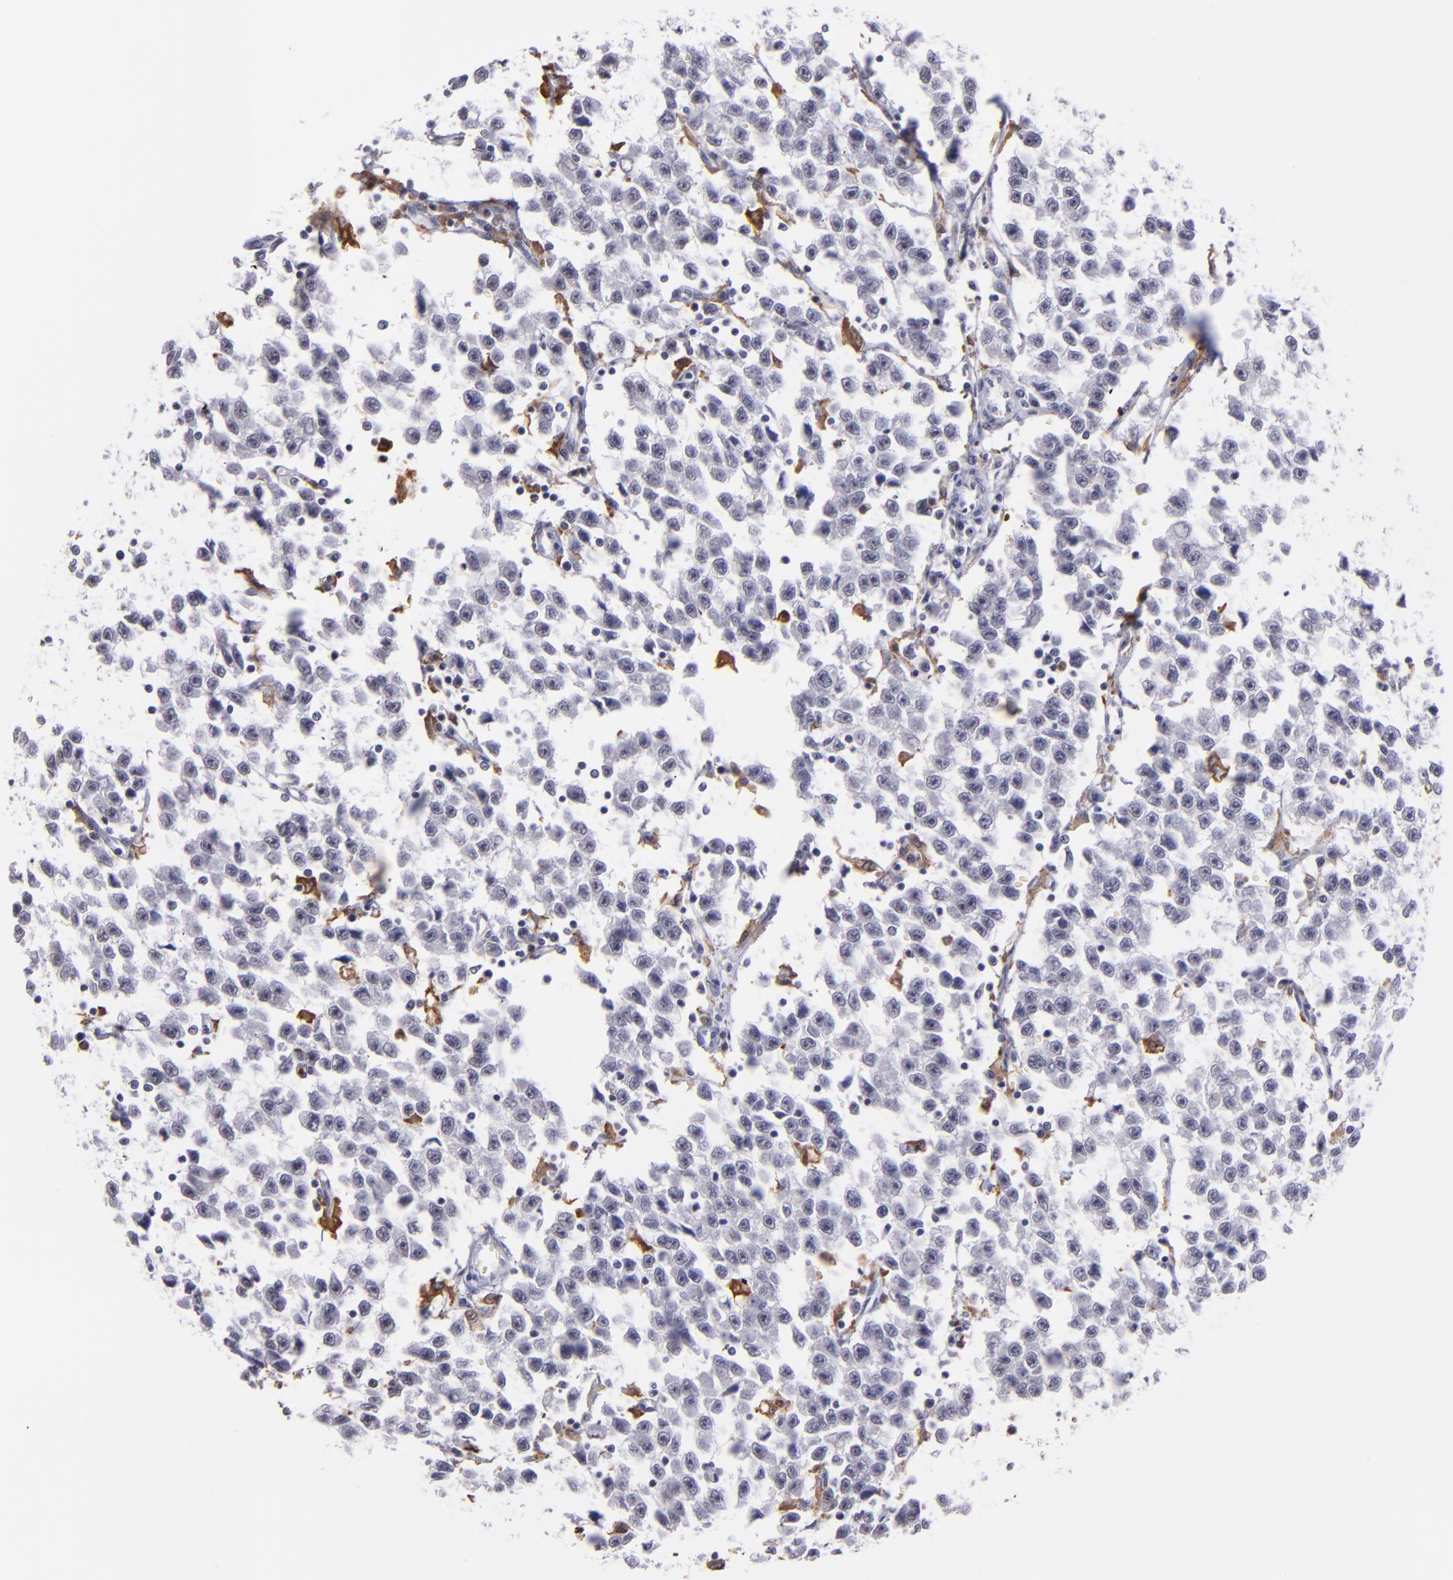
{"staining": {"intensity": "negative", "quantity": "none", "location": "none"}, "tissue": "testis cancer", "cell_type": "Tumor cells", "image_type": "cancer", "snomed": [{"axis": "morphology", "description": "Seminoma, NOS"}, {"axis": "topography", "description": "Testis"}], "caption": "The image exhibits no significant positivity in tumor cells of seminoma (testis).", "gene": "NCF2", "patient": {"sex": "male", "age": 35}}